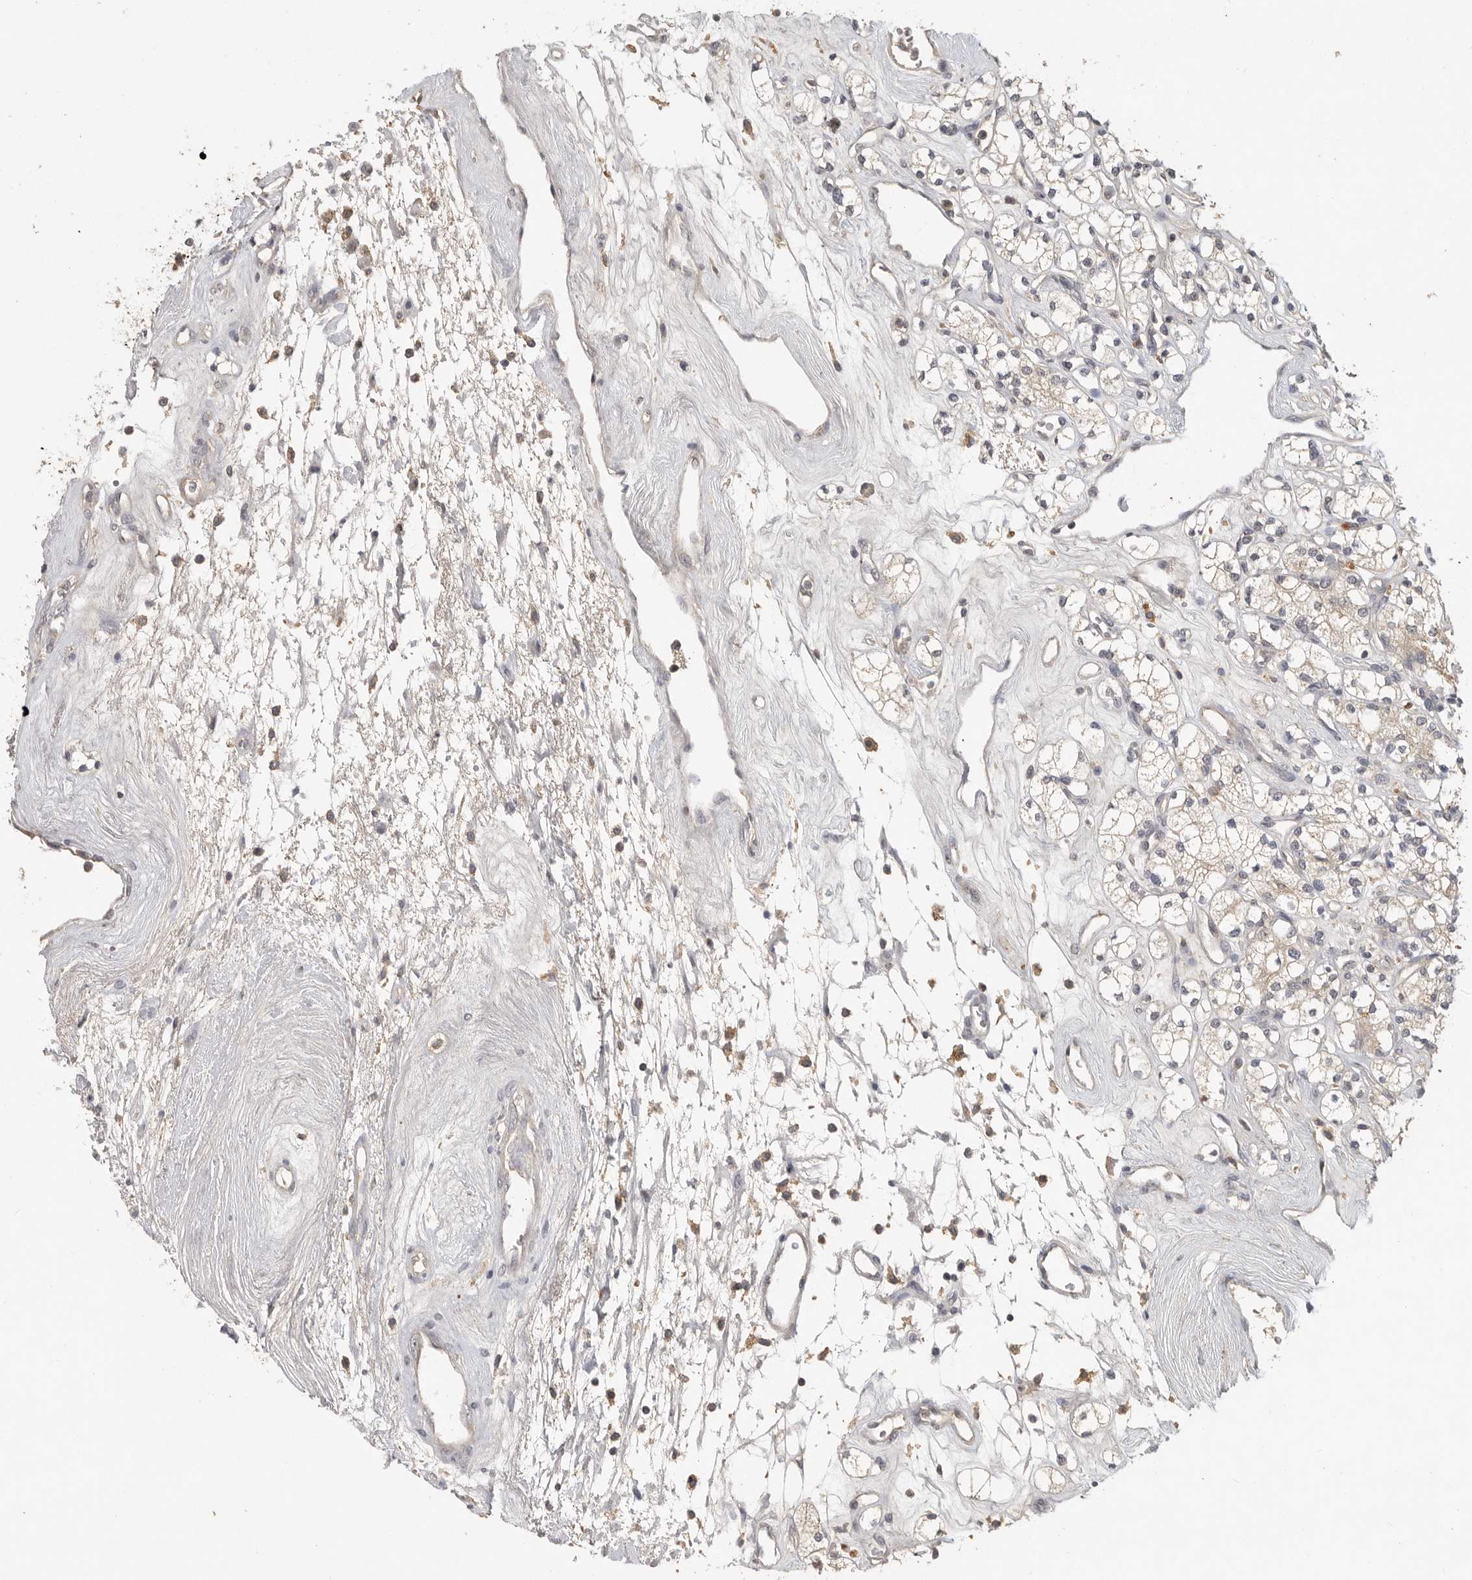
{"staining": {"intensity": "weak", "quantity": "<25%", "location": "cytoplasmic/membranous"}, "tissue": "renal cancer", "cell_type": "Tumor cells", "image_type": "cancer", "snomed": [{"axis": "morphology", "description": "Adenocarcinoma, NOS"}, {"axis": "topography", "description": "Kidney"}], "caption": "A high-resolution histopathology image shows immunohistochemistry staining of renal cancer, which shows no significant expression in tumor cells.", "gene": "ADAMTS4", "patient": {"sex": "male", "age": 77}}